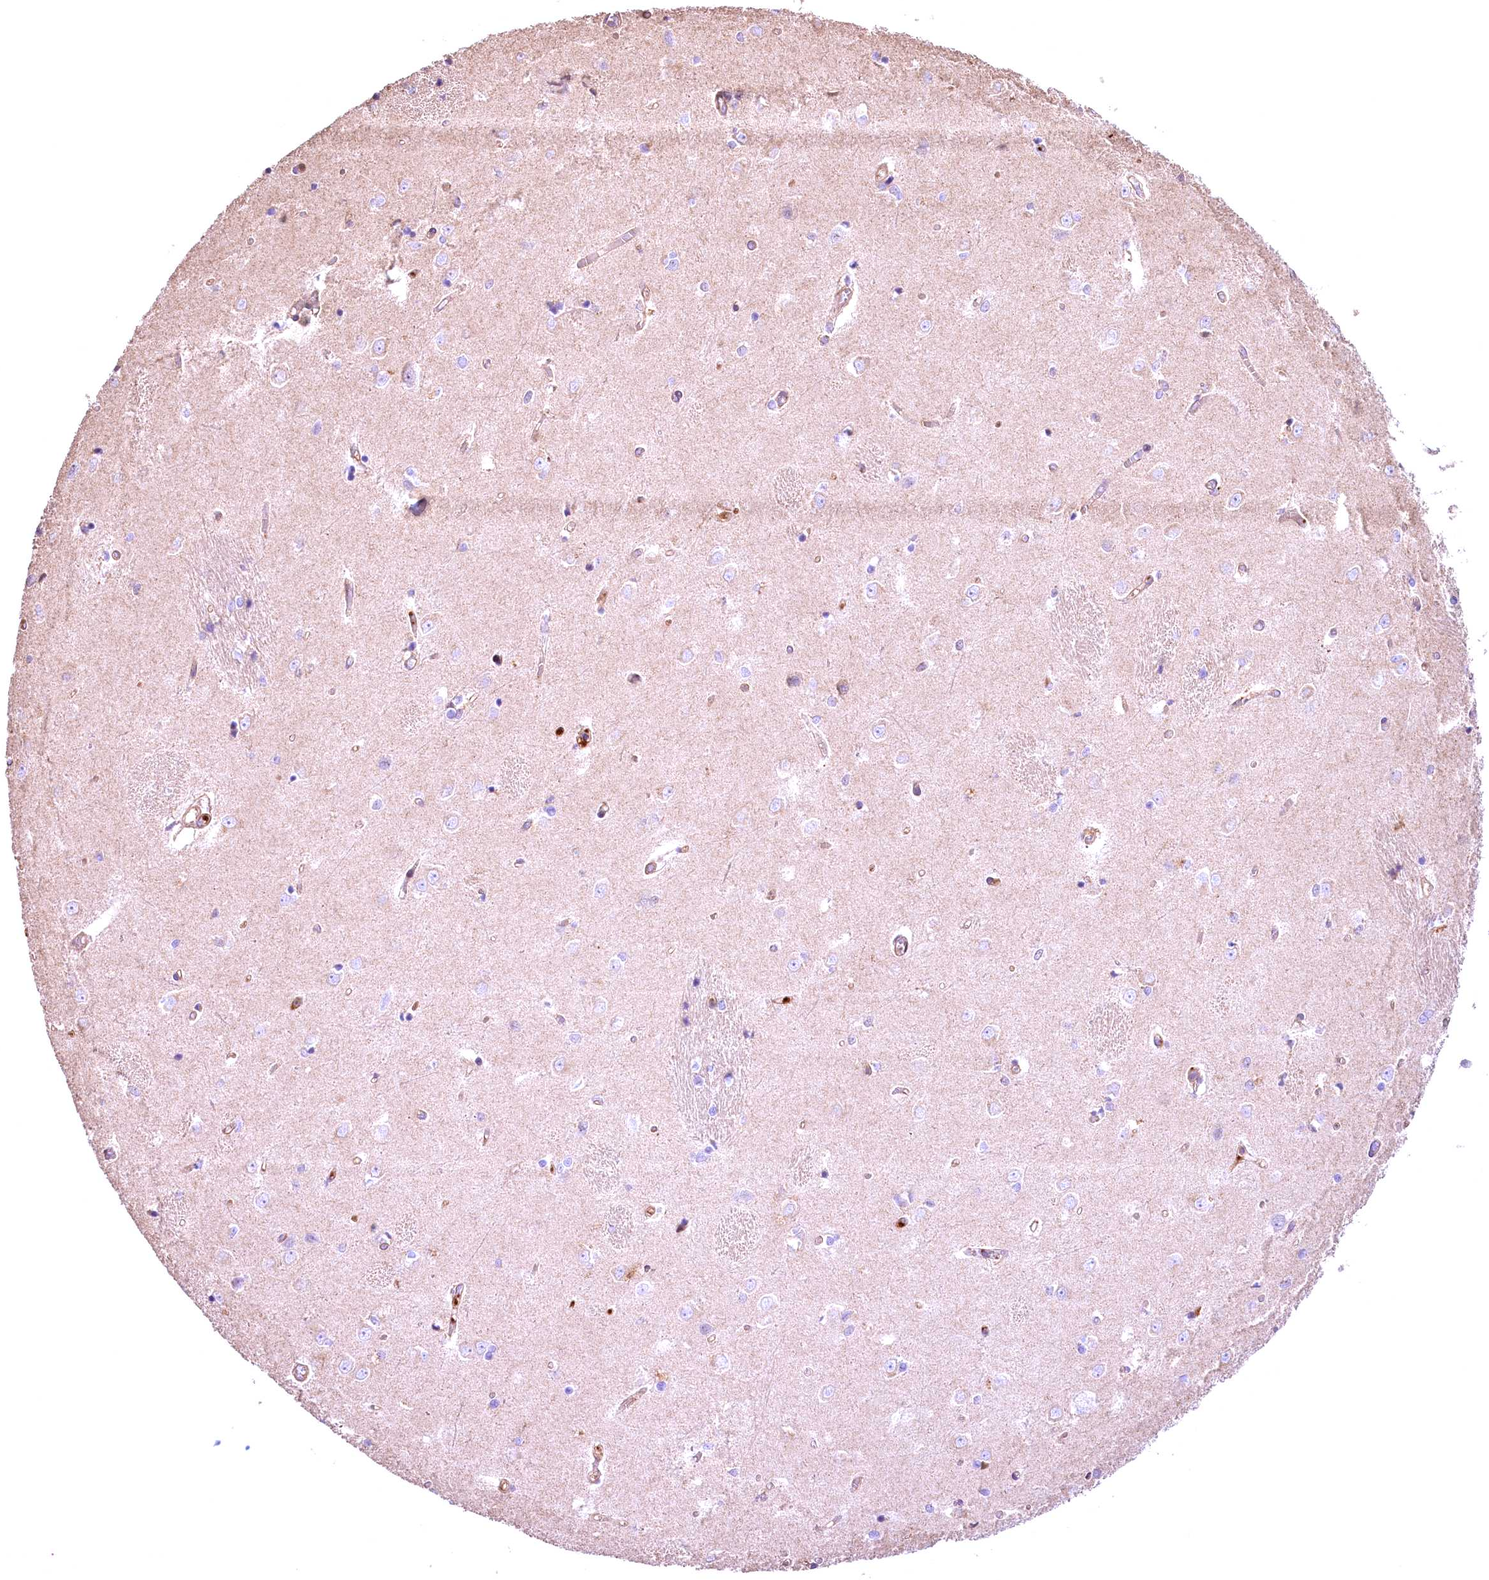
{"staining": {"intensity": "negative", "quantity": "none", "location": "none"}, "tissue": "caudate", "cell_type": "Glial cells", "image_type": "normal", "snomed": [{"axis": "morphology", "description": "Normal tissue, NOS"}, {"axis": "topography", "description": "Lateral ventricle wall"}], "caption": "Immunohistochemistry photomicrograph of normal caudate: human caudate stained with DAB (3,3'-diaminobenzidine) reveals no significant protein staining in glial cells.", "gene": "FUZ", "patient": {"sex": "male", "age": 37}}